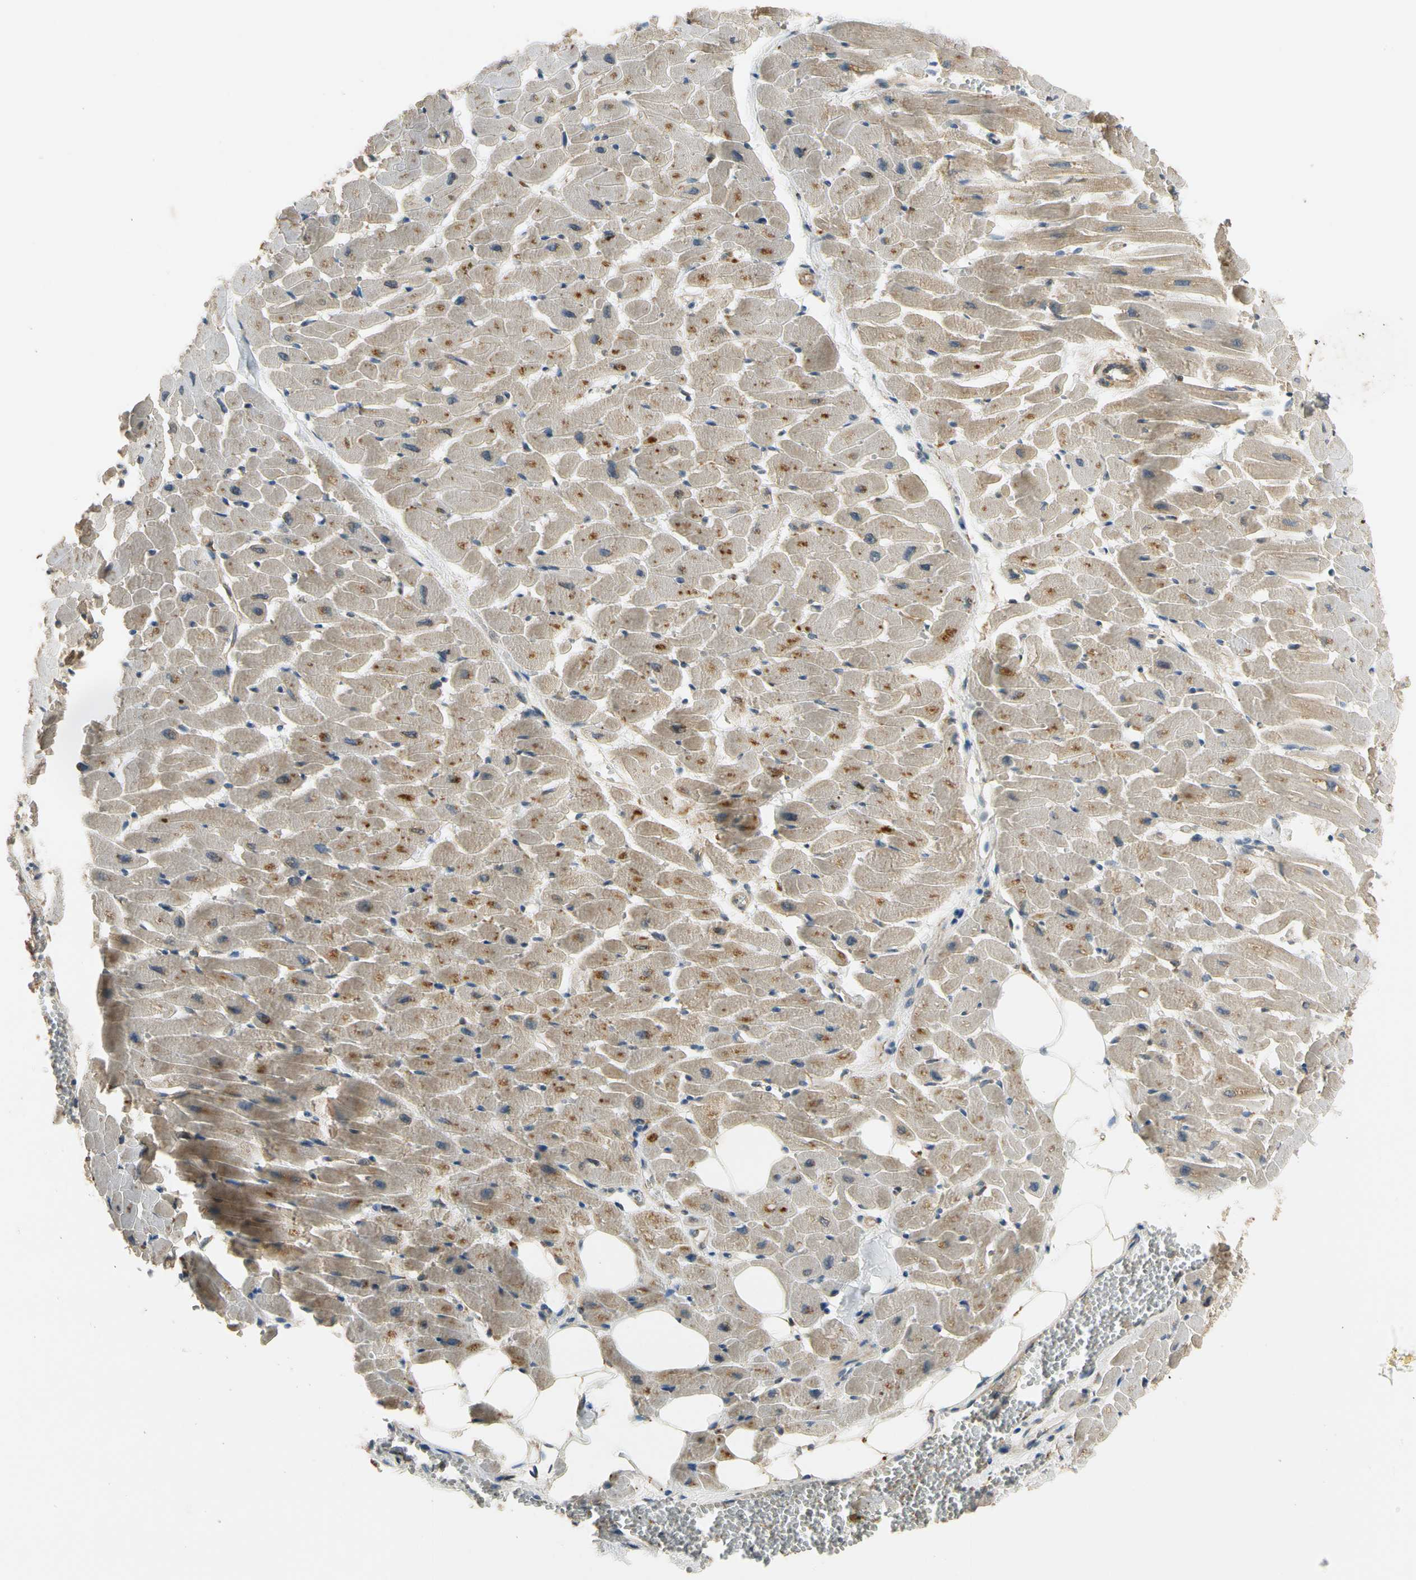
{"staining": {"intensity": "moderate", "quantity": "<25%", "location": "cytoplasmic/membranous"}, "tissue": "heart muscle", "cell_type": "Cardiomyocytes", "image_type": "normal", "snomed": [{"axis": "morphology", "description": "Normal tissue, NOS"}, {"axis": "topography", "description": "Heart"}], "caption": "IHC photomicrograph of benign human heart muscle stained for a protein (brown), which exhibits low levels of moderate cytoplasmic/membranous positivity in about <25% of cardiomyocytes.", "gene": "MST1R", "patient": {"sex": "female", "age": 19}}